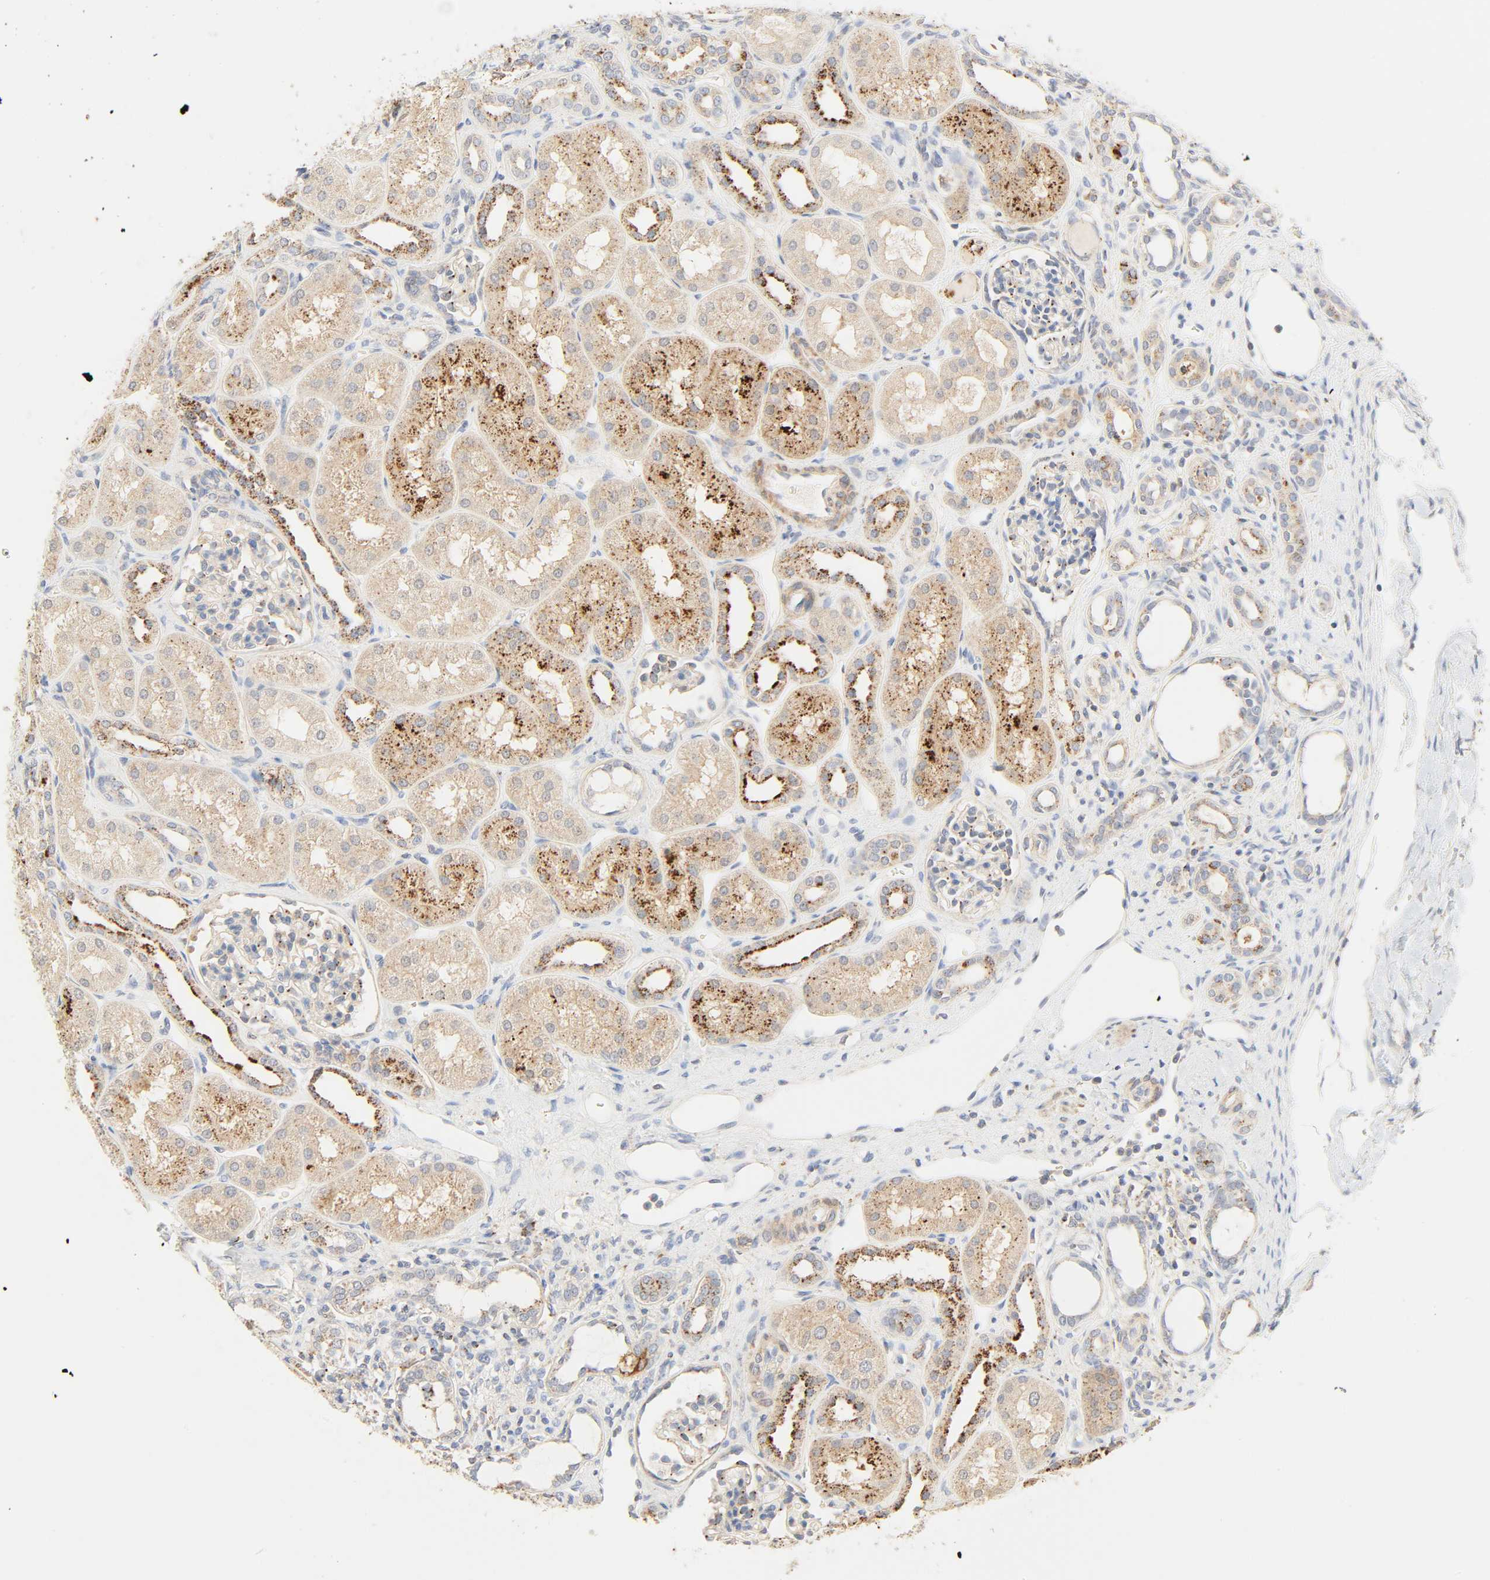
{"staining": {"intensity": "moderate", "quantity": "<25%", "location": "cytoplasmic/membranous"}, "tissue": "kidney", "cell_type": "Cells in glomeruli", "image_type": "normal", "snomed": [{"axis": "morphology", "description": "Normal tissue, NOS"}, {"axis": "topography", "description": "Kidney"}], "caption": "The immunohistochemical stain shows moderate cytoplasmic/membranous expression in cells in glomeruli of unremarkable kidney.", "gene": "CAMK2A", "patient": {"sex": "male", "age": 7}}